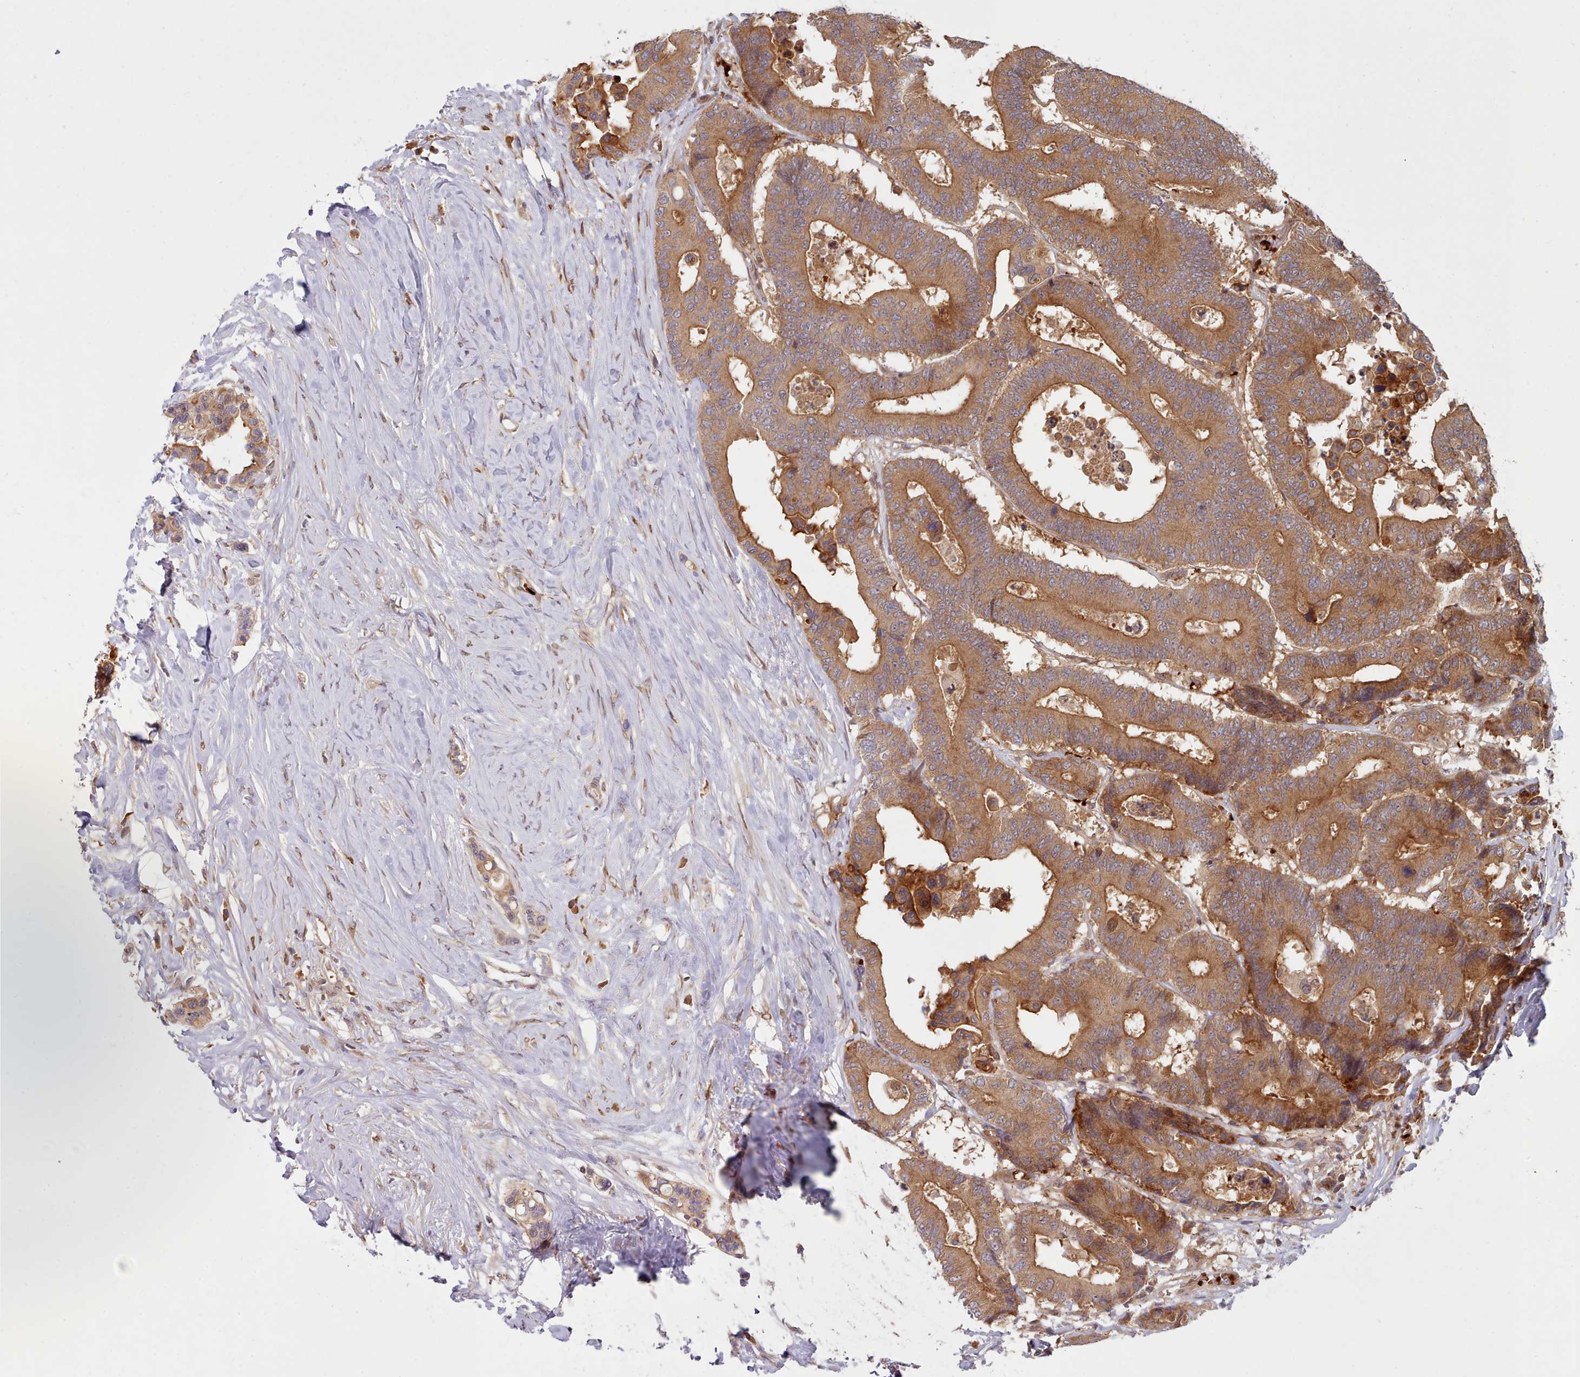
{"staining": {"intensity": "moderate", "quantity": ">75%", "location": "cytoplasmic/membranous"}, "tissue": "colorectal cancer", "cell_type": "Tumor cells", "image_type": "cancer", "snomed": [{"axis": "morphology", "description": "Normal tissue, NOS"}, {"axis": "morphology", "description": "Adenocarcinoma, NOS"}, {"axis": "topography", "description": "Colon"}], "caption": "Protein analysis of colorectal cancer (adenocarcinoma) tissue demonstrates moderate cytoplasmic/membranous staining in about >75% of tumor cells.", "gene": "UBE2G1", "patient": {"sex": "male", "age": 82}}